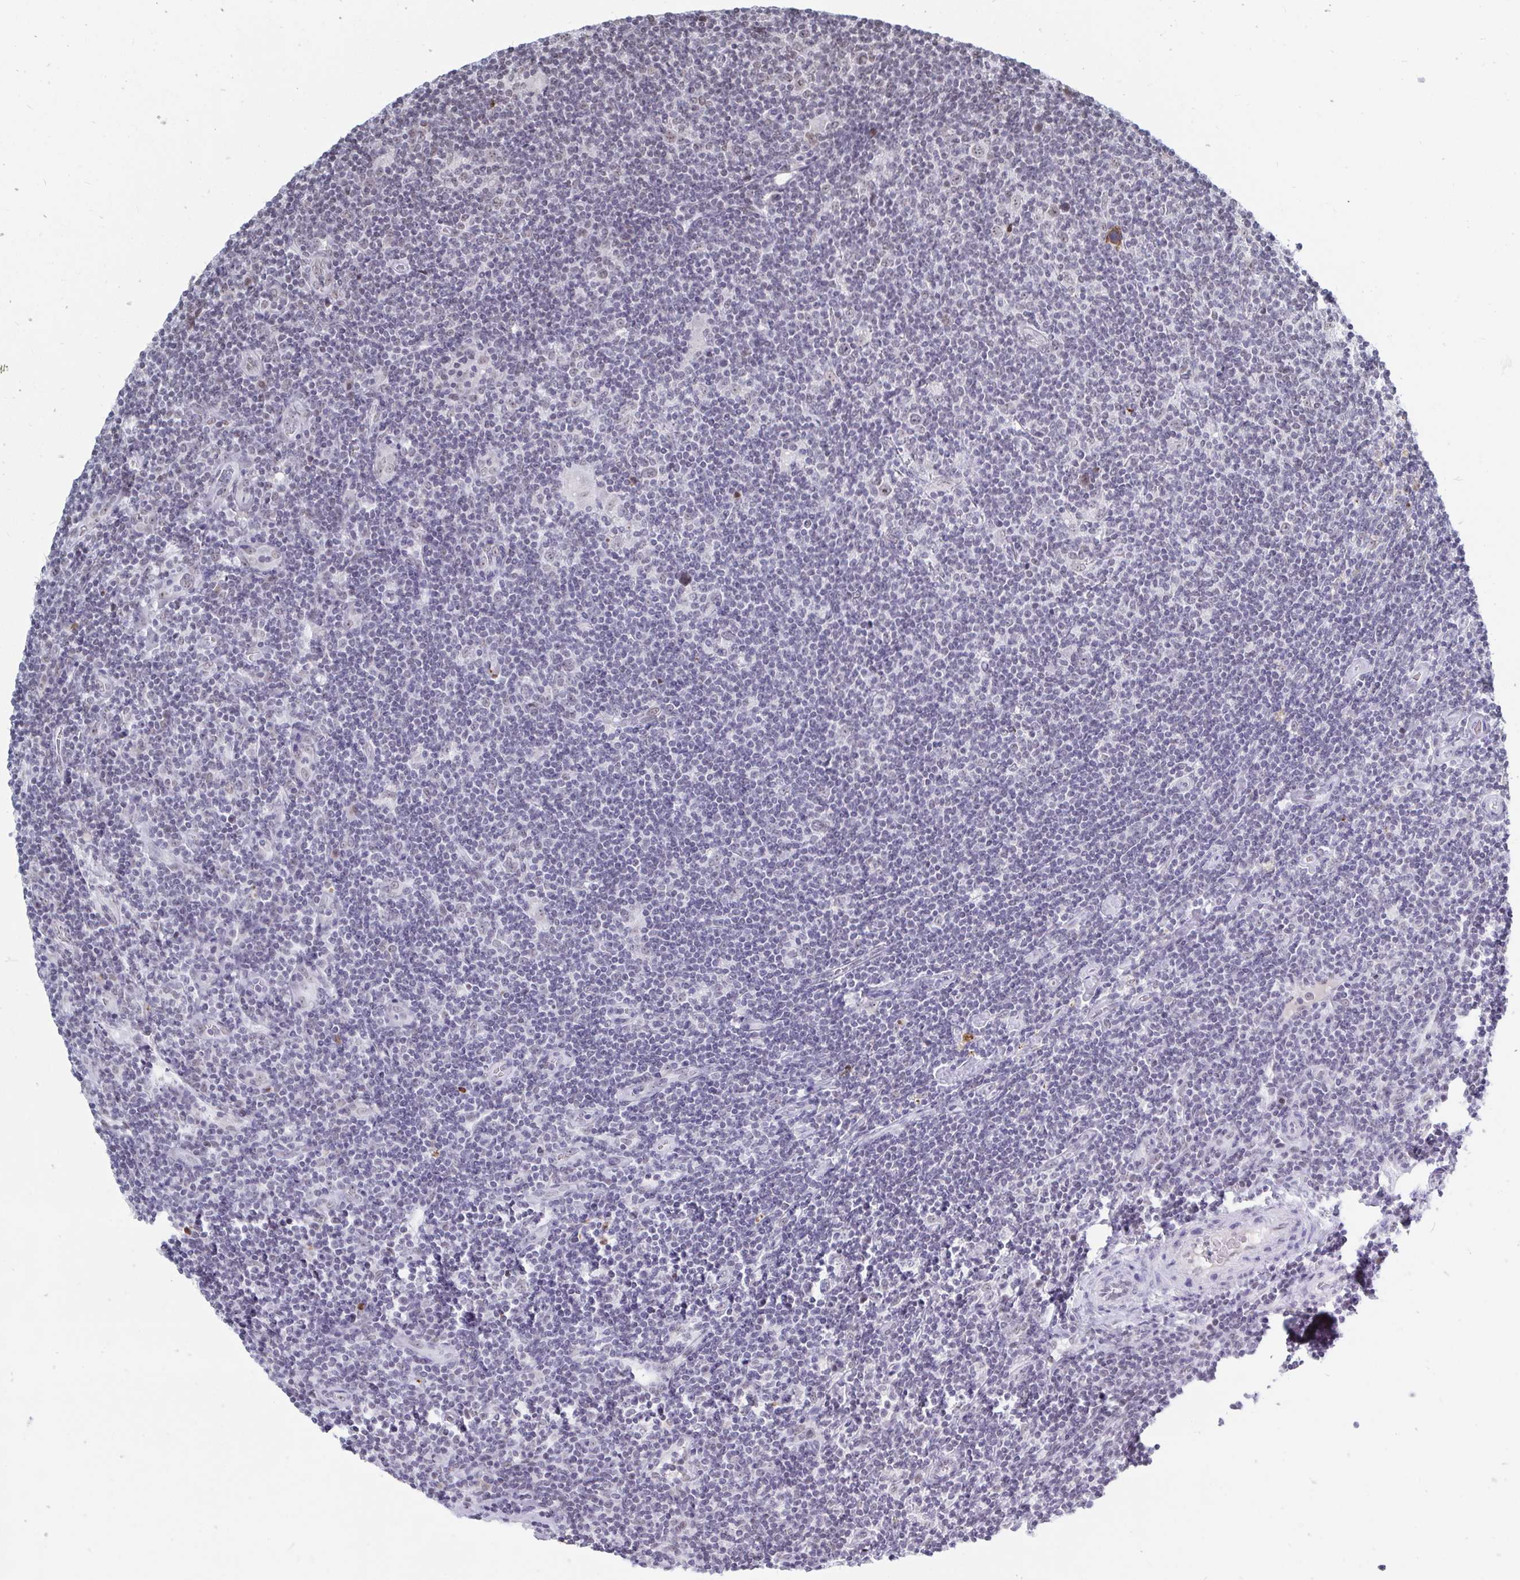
{"staining": {"intensity": "negative", "quantity": "none", "location": "none"}, "tissue": "lymphoma", "cell_type": "Tumor cells", "image_type": "cancer", "snomed": [{"axis": "morphology", "description": "Hodgkin's disease, NOS"}, {"axis": "topography", "description": "Lymph node"}], "caption": "Hodgkin's disease was stained to show a protein in brown. There is no significant staining in tumor cells. (Brightfield microscopy of DAB (3,3'-diaminobenzidine) immunohistochemistry (IHC) at high magnification).", "gene": "TRIP12", "patient": {"sex": "male", "age": 40}}